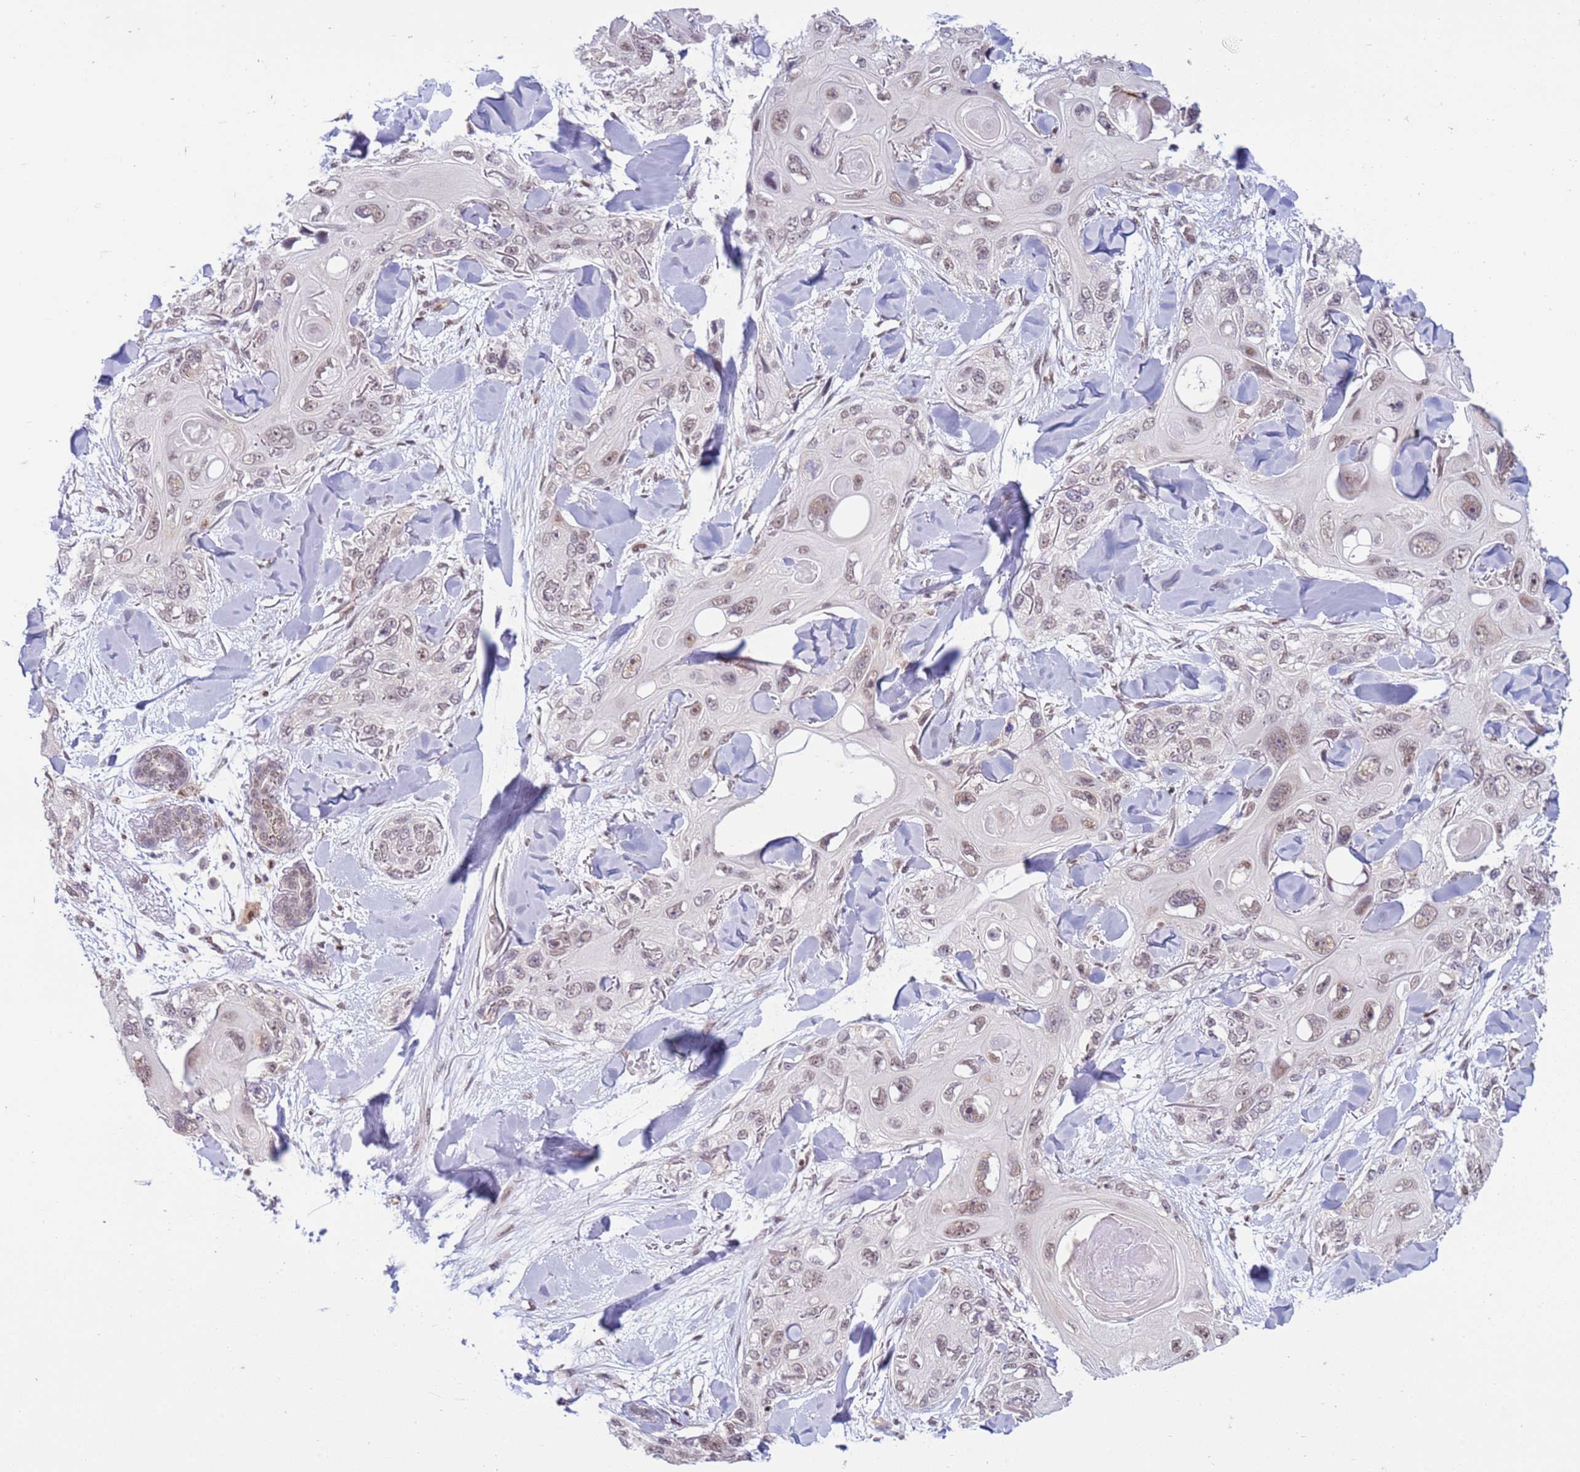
{"staining": {"intensity": "weak", "quantity": "25%-75%", "location": "nuclear"}, "tissue": "skin cancer", "cell_type": "Tumor cells", "image_type": "cancer", "snomed": [{"axis": "morphology", "description": "Normal tissue, NOS"}, {"axis": "morphology", "description": "Squamous cell carcinoma, NOS"}, {"axis": "topography", "description": "Skin"}], "caption": "Protein analysis of skin squamous cell carcinoma tissue exhibits weak nuclear staining in about 25%-75% of tumor cells.", "gene": "PRPF6", "patient": {"sex": "male", "age": 72}}